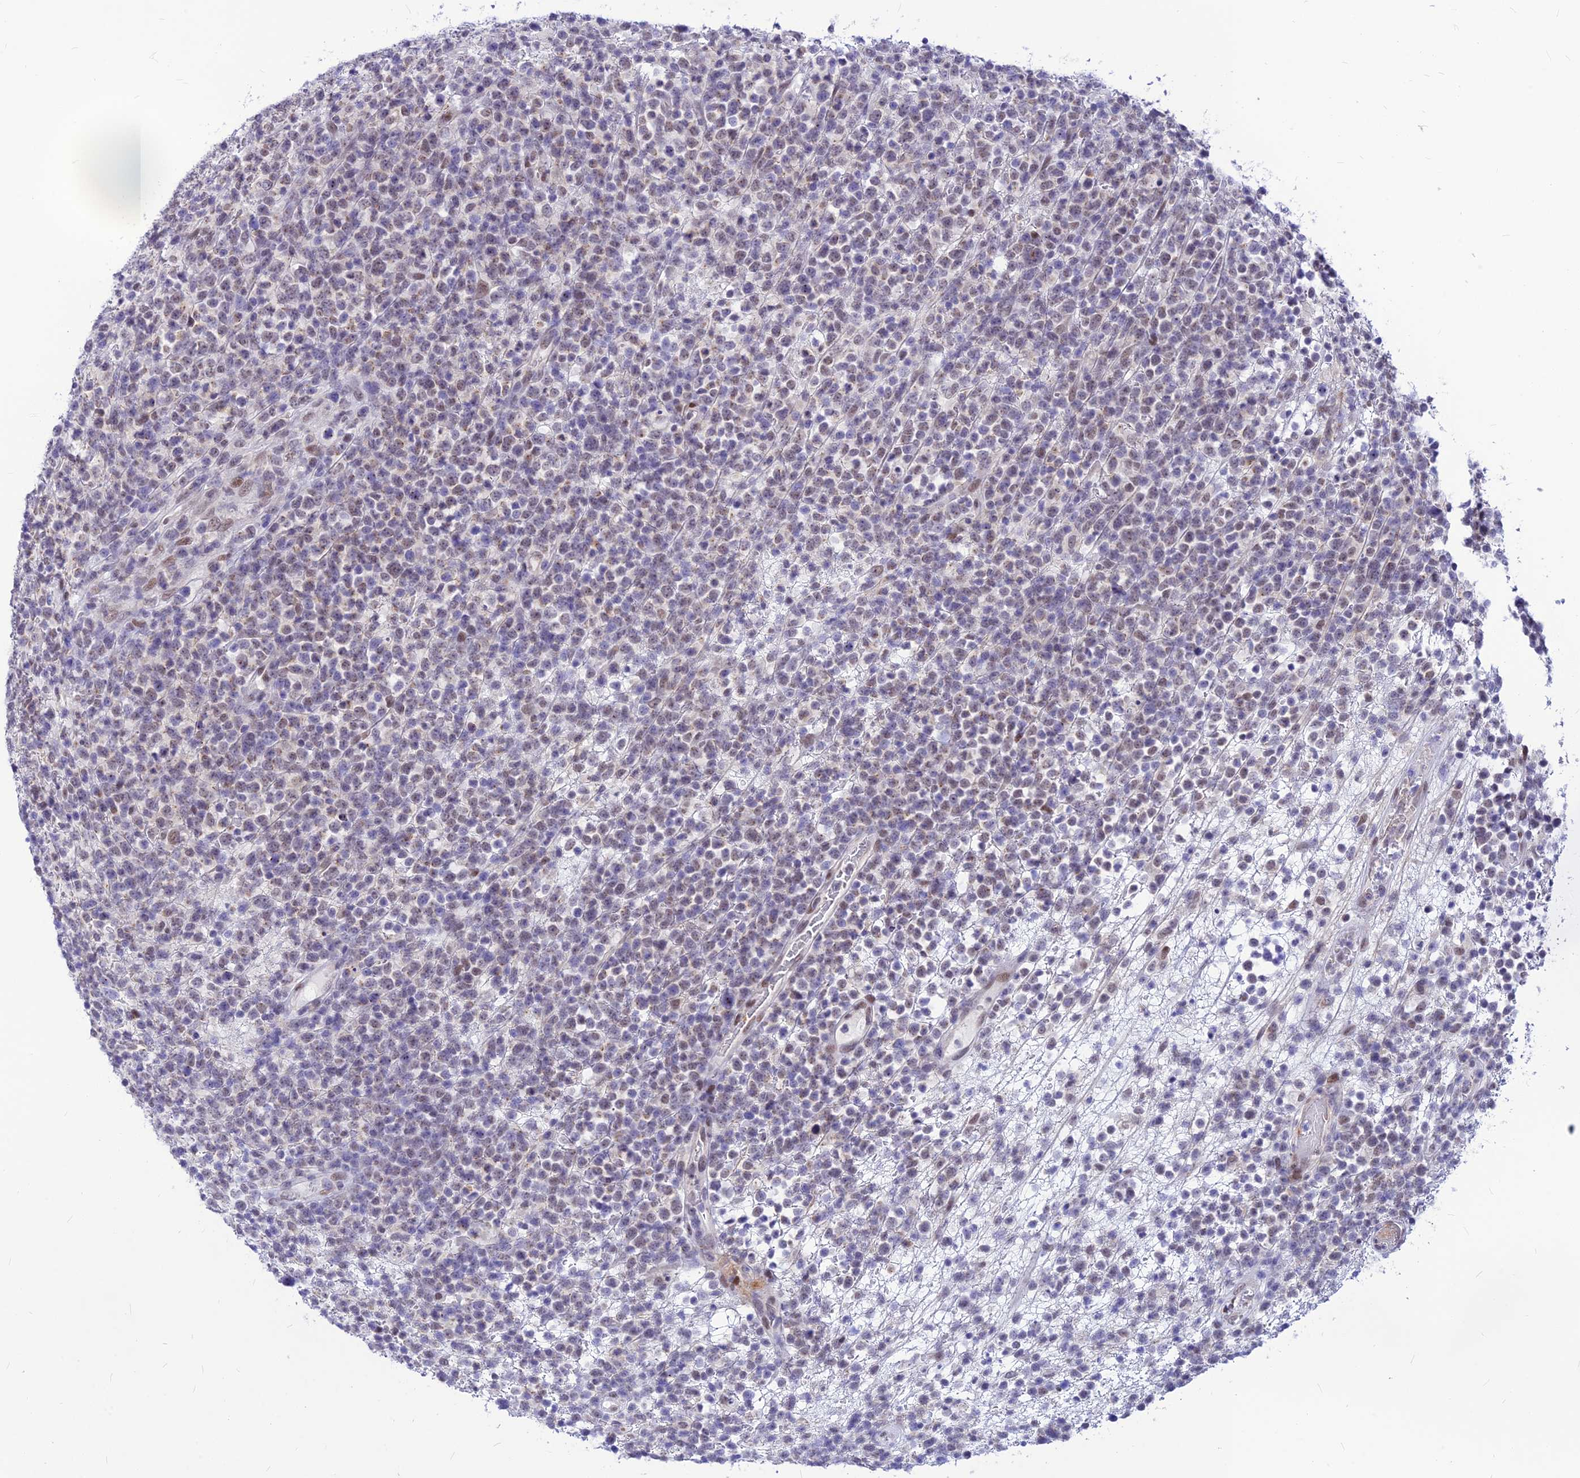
{"staining": {"intensity": "weak", "quantity": "<25%", "location": "nuclear"}, "tissue": "lymphoma", "cell_type": "Tumor cells", "image_type": "cancer", "snomed": [{"axis": "morphology", "description": "Malignant lymphoma, non-Hodgkin's type, High grade"}, {"axis": "topography", "description": "Colon"}], "caption": "The immunohistochemistry (IHC) photomicrograph has no significant staining in tumor cells of high-grade malignant lymphoma, non-Hodgkin's type tissue.", "gene": "KCTD13", "patient": {"sex": "female", "age": 53}}